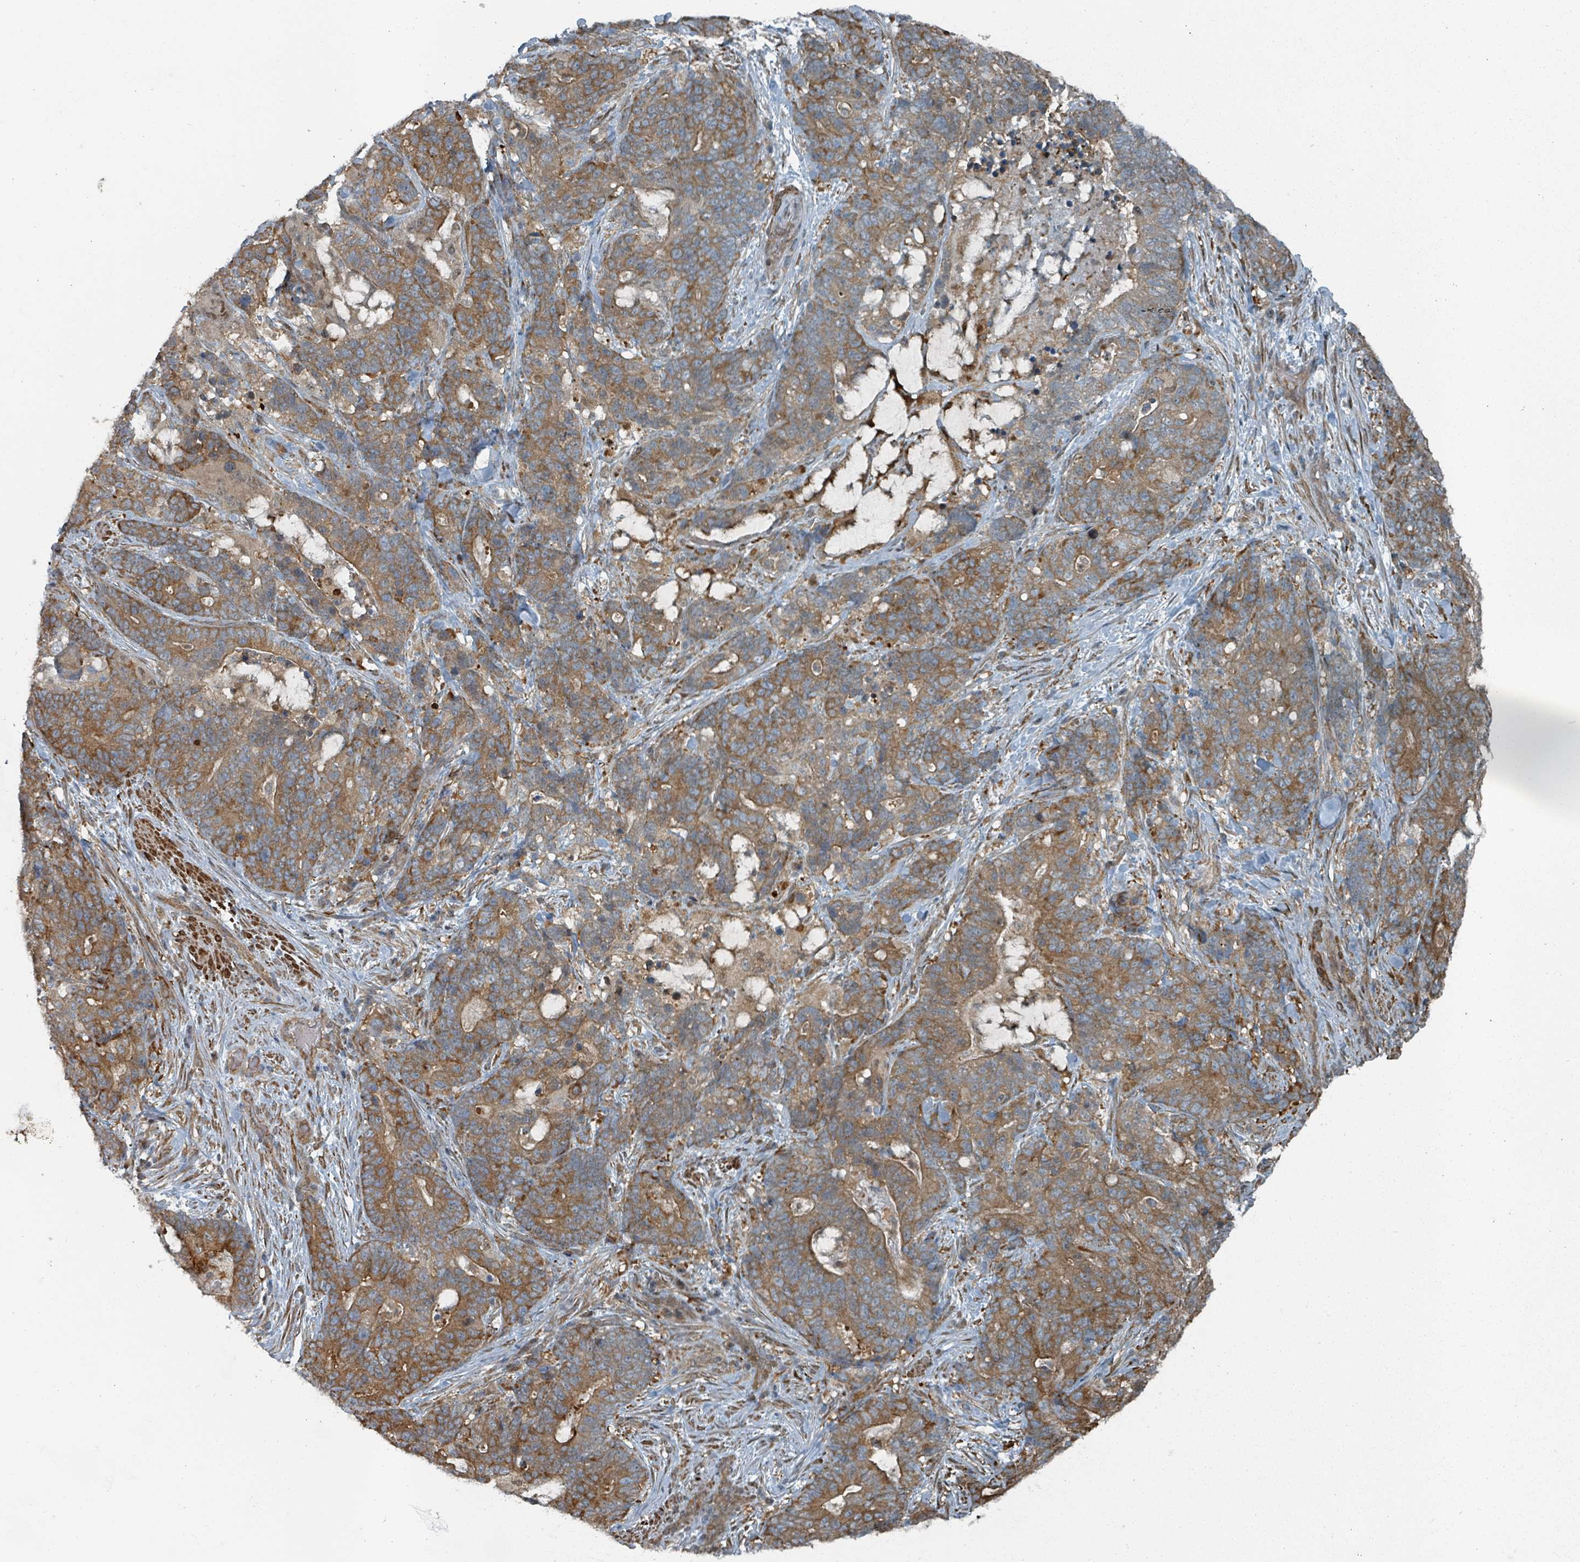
{"staining": {"intensity": "moderate", "quantity": ">75%", "location": "cytoplasmic/membranous"}, "tissue": "stomach cancer", "cell_type": "Tumor cells", "image_type": "cancer", "snomed": [{"axis": "morphology", "description": "Normal tissue, NOS"}, {"axis": "morphology", "description": "Adenocarcinoma, NOS"}, {"axis": "topography", "description": "Stomach"}], "caption": "Stomach cancer (adenocarcinoma) stained with DAB (3,3'-diaminobenzidine) immunohistochemistry (IHC) exhibits medium levels of moderate cytoplasmic/membranous expression in approximately >75% of tumor cells.", "gene": "RHPN2", "patient": {"sex": "female", "age": 64}}